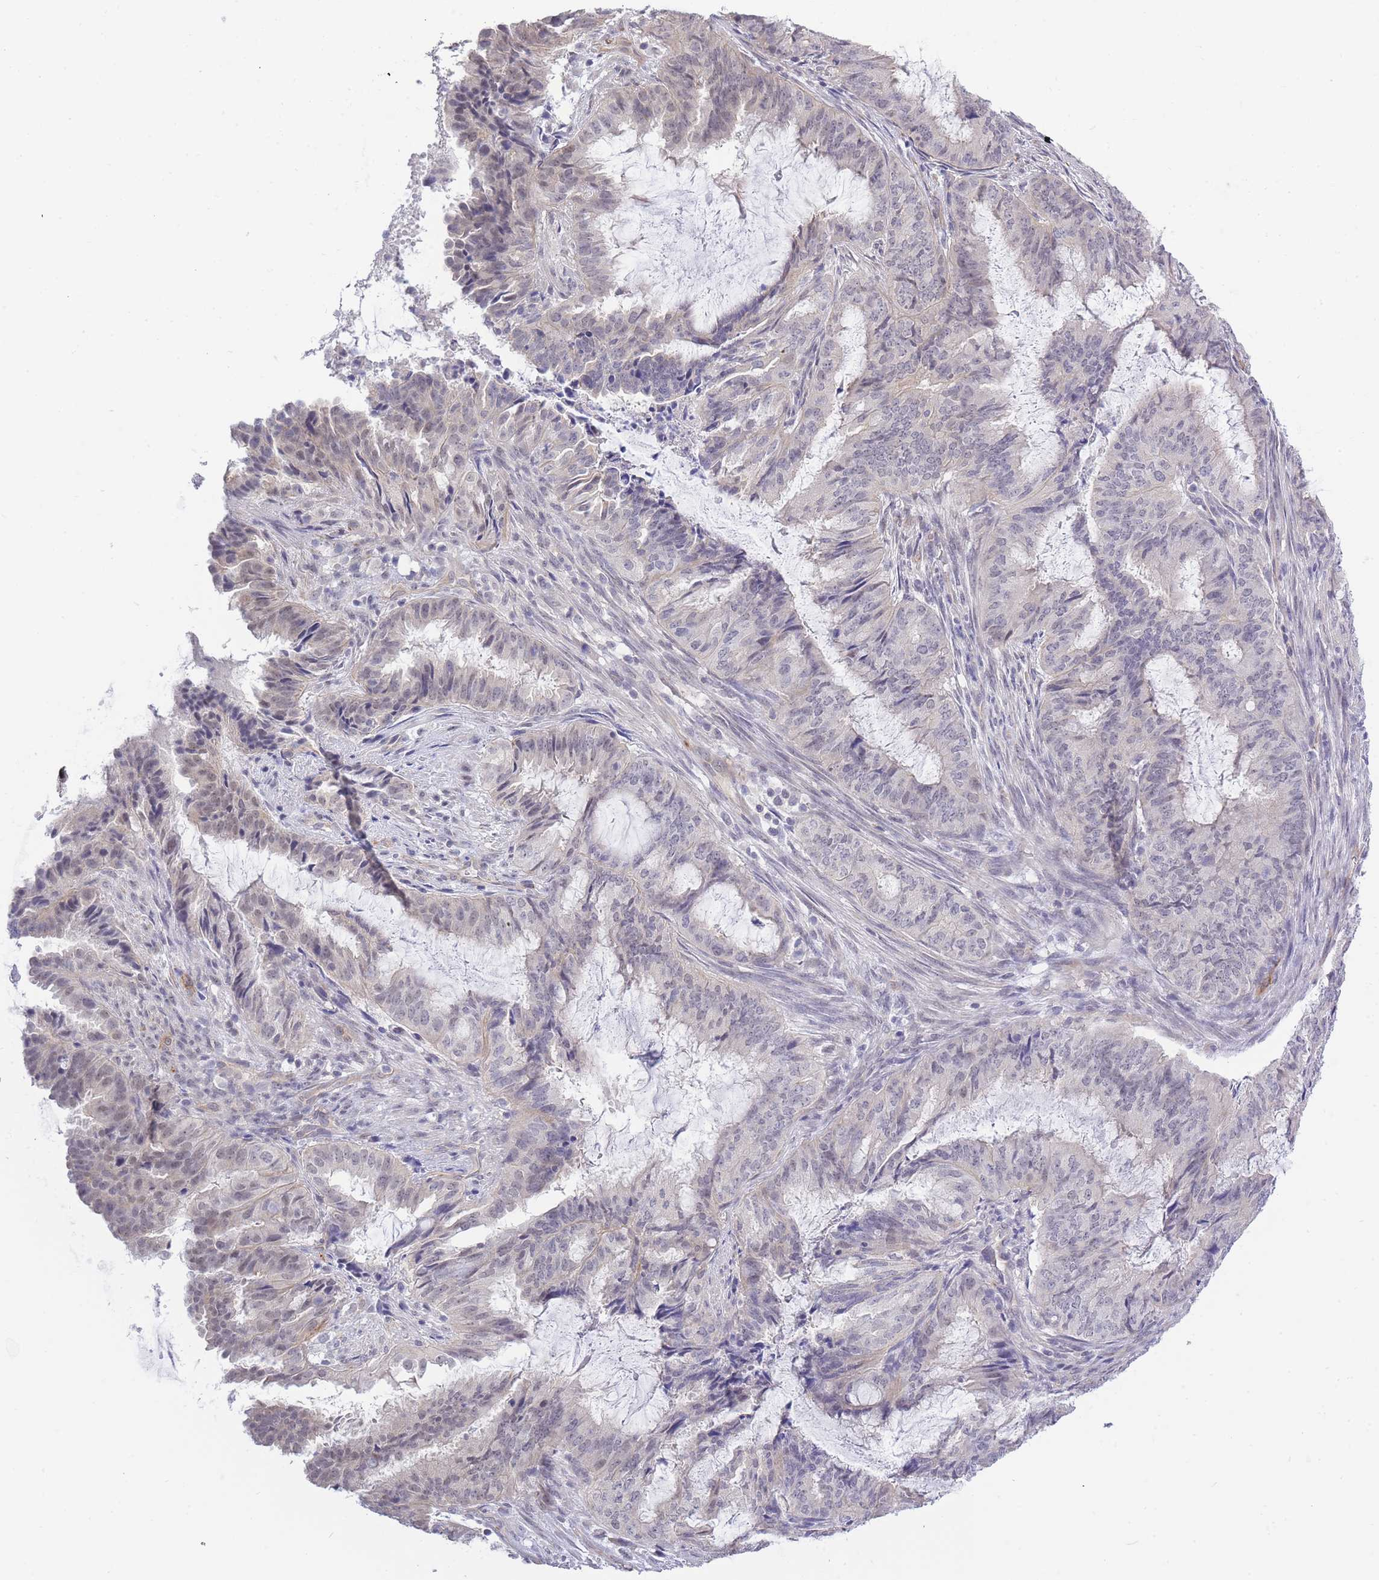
{"staining": {"intensity": "negative", "quantity": "none", "location": "none"}, "tissue": "endometrial cancer", "cell_type": "Tumor cells", "image_type": "cancer", "snomed": [{"axis": "morphology", "description": "Adenocarcinoma, NOS"}, {"axis": "topography", "description": "Endometrium"}], "caption": "There is no significant staining in tumor cells of endometrial cancer. (DAB immunohistochemistry (IHC) visualized using brightfield microscopy, high magnification).", "gene": "C19orf25", "patient": {"sex": "female", "age": 51}}